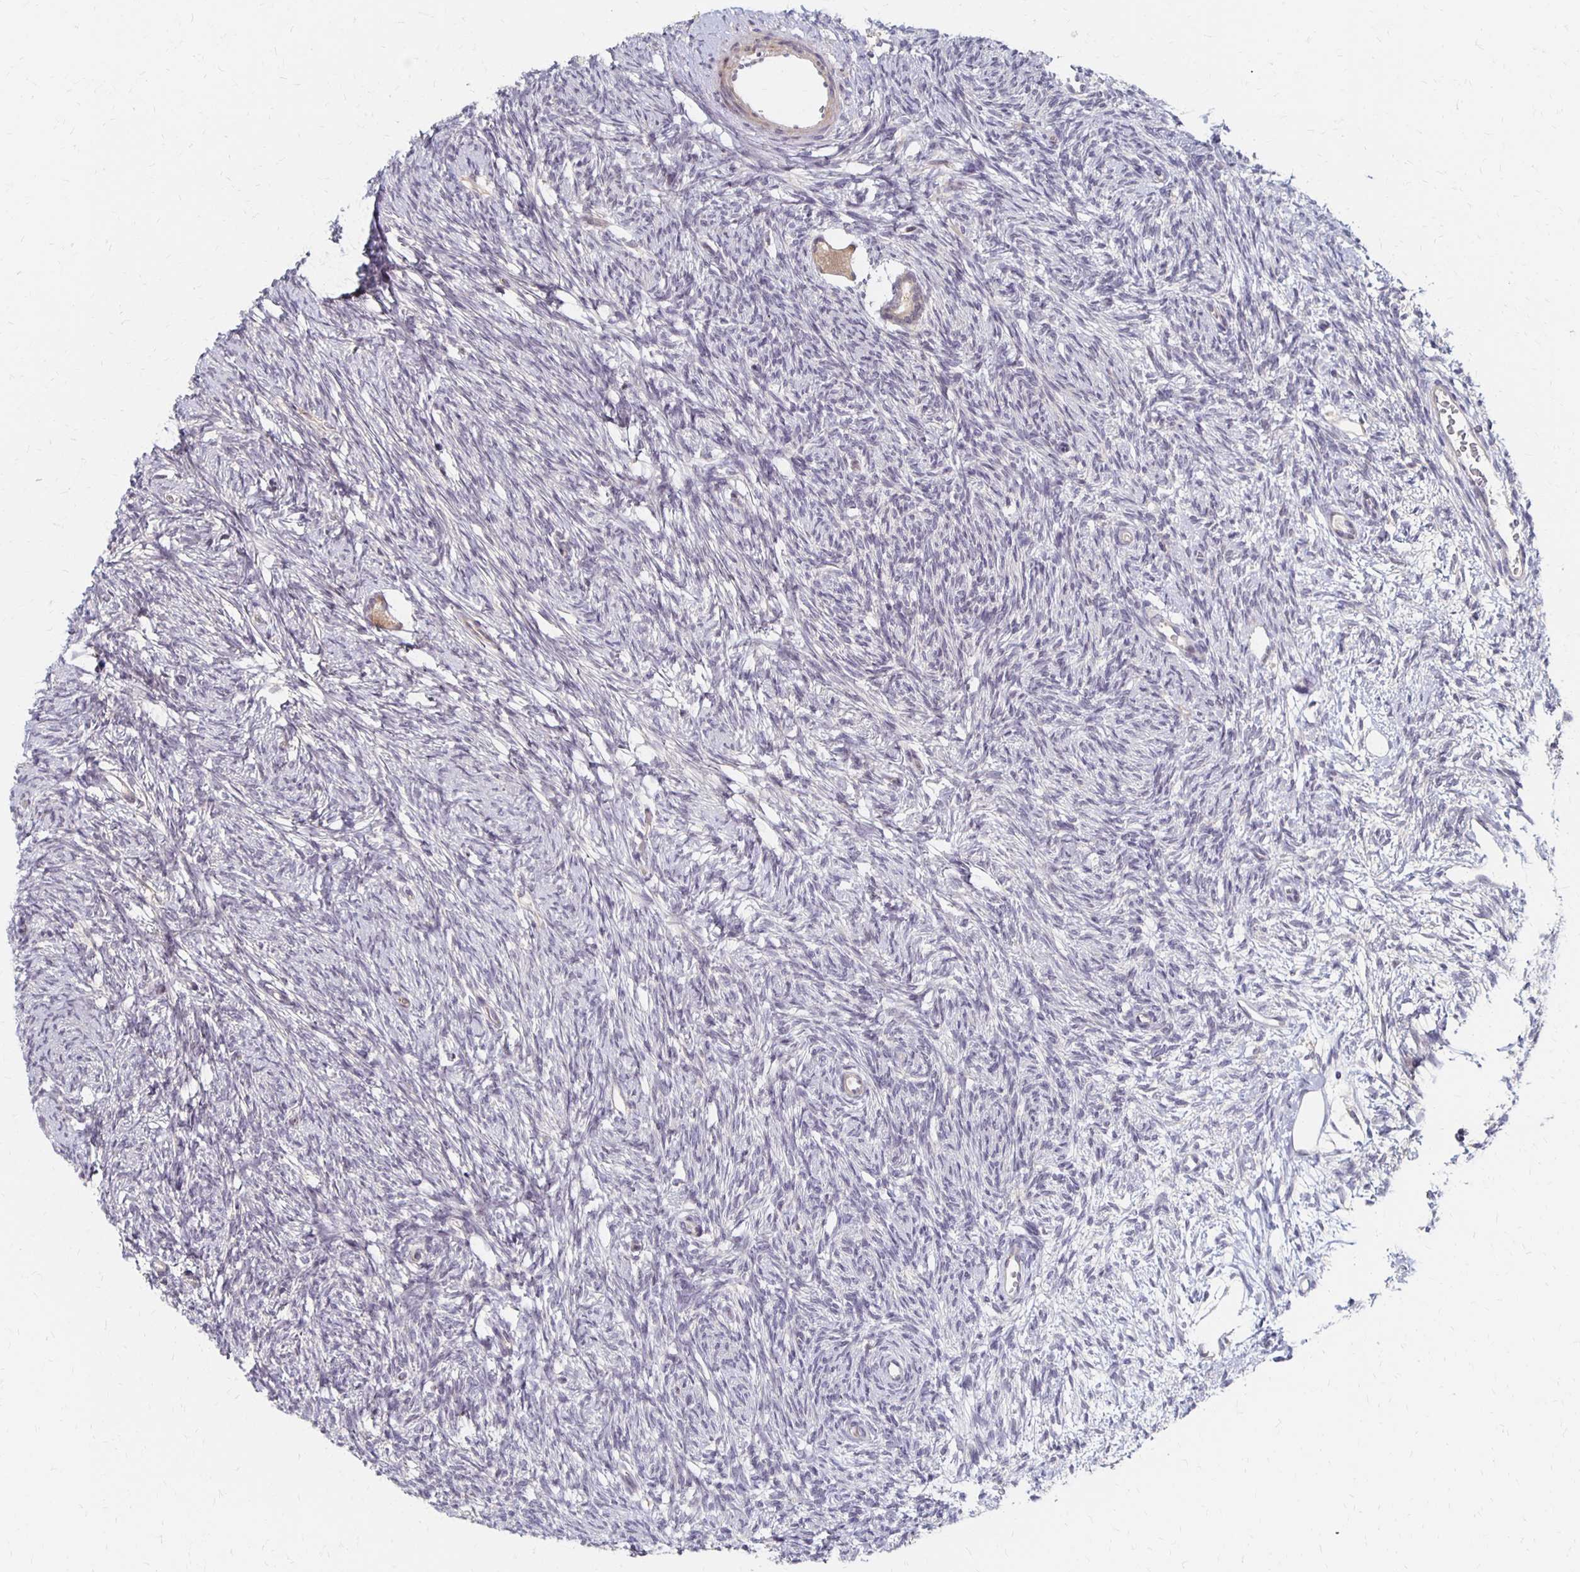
{"staining": {"intensity": "weak", "quantity": ">75%", "location": "cytoplasmic/membranous"}, "tissue": "ovary", "cell_type": "Follicle cells", "image_type": "normal", "snomed": [{"axis": "morphology", "description": "Normal tissue, NOS"}, {"axis": "topography", "description": "Ovary"}], "caption": "Immunohistochemistry (IHC) (DAB (3,3'-diaminobenzidine)) staining of benign ovary exhibits weak cytoplasmic/membranous protein expression in about >75% of follicle cells. Ihc stains the protein in brown and the nuclei are stained blue.", "gene": "PRKCB", "patient": {"sex": "female", "age": 33}}